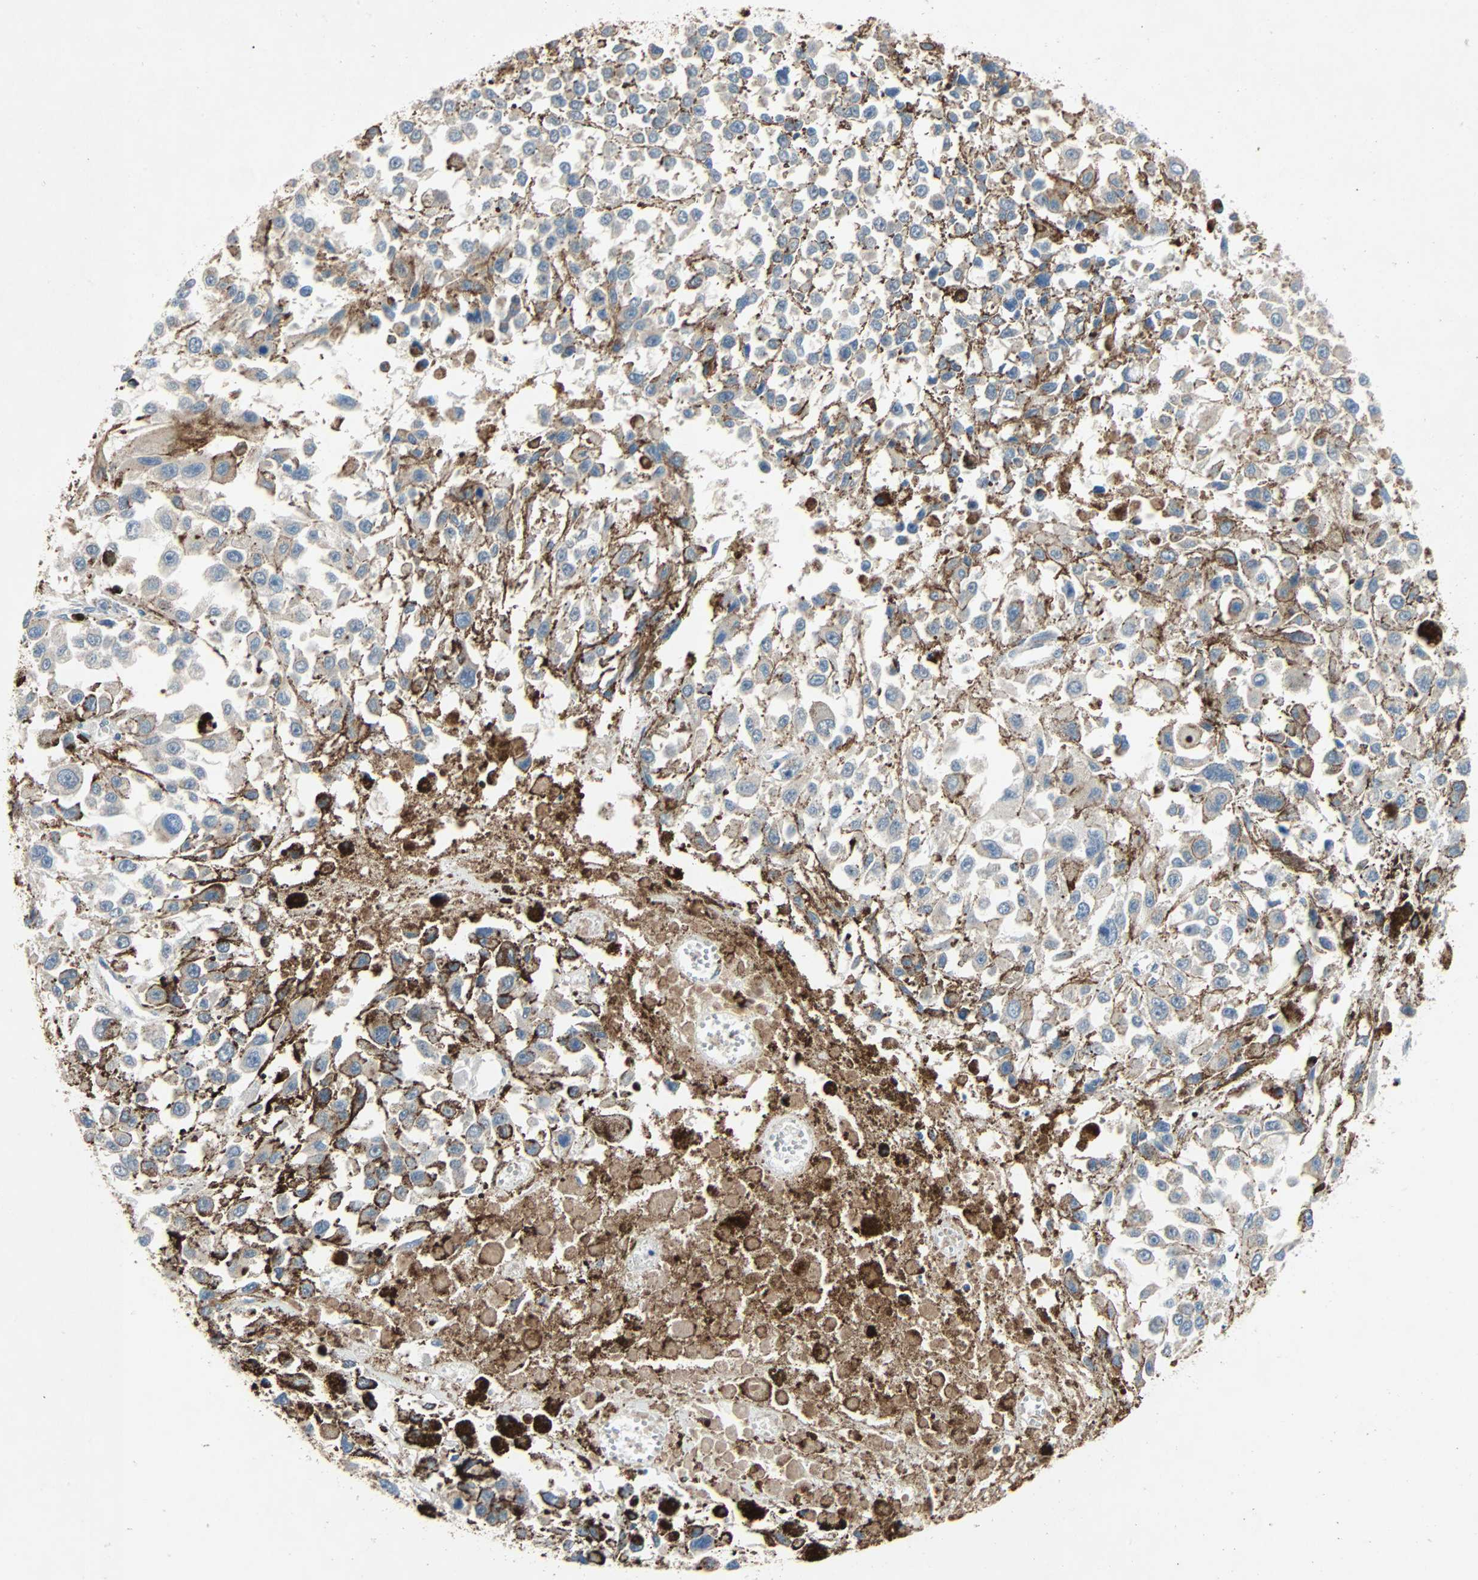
{"staining": {"intensity": "weak", "quantity": "<25%", "location": "cytoplasmic/membranous"}, "tissue": "melanoma", "cell_type": "Tumor cells", "image_type": "cancer", "snomed": [{"axis": "morphology", "description": "Malignant melanoma, Metastatic site"}, {"axis": "topography", "description": "Lymph node"}], "caption": "DAB immunohistochemical staining of malignant melanoma (metastatic site) shows no significant positivity in tumor cells. (DAB immunohistochemistry (IHC) visualized using brightfield microscopy, high magnification).", "gene": "XYLT1", "patient": {"sex": "male", "age": 59}}